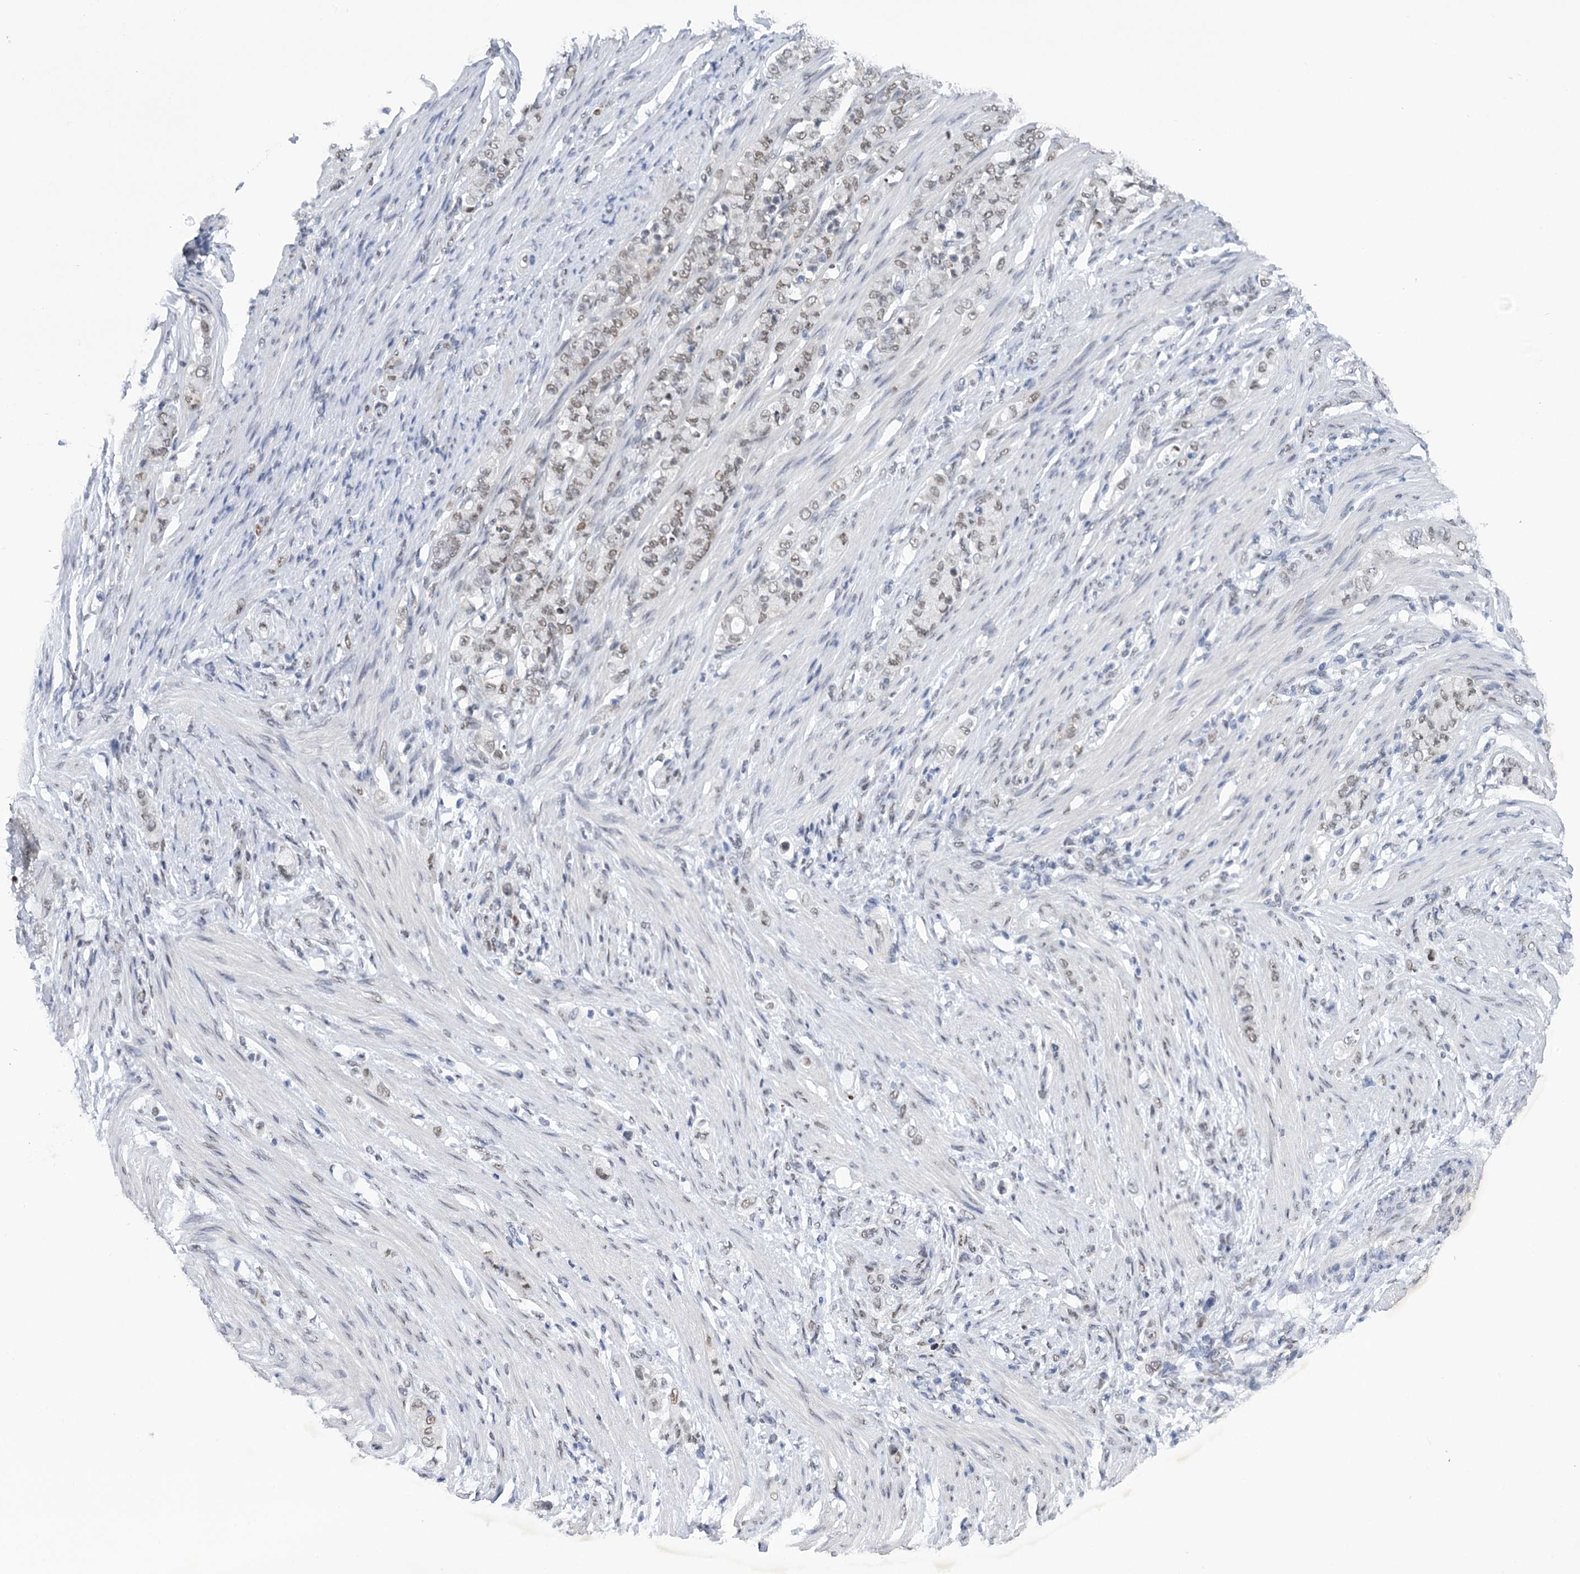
{"staining": {"intensity": "weak", "quantity": ">75%", "location": "nuclear"}, "tissue": "stomach cancer", "cell_type": "Tumor cells", "image_type": "cancer", "snomed": [{"axis": "morphology", "description": "Adenocarcinoma, NOS"}, {"axis": "topography", "description": "Stomach"}], "caption": "Immunohistochemical staining of stomach adenocarcinoma exhibits low levels of weak nuclear protein staining in approximately >75% of tumor cells.", "gene": "HNRNPA0", "patient": {"sex": "female", "age": 79}}